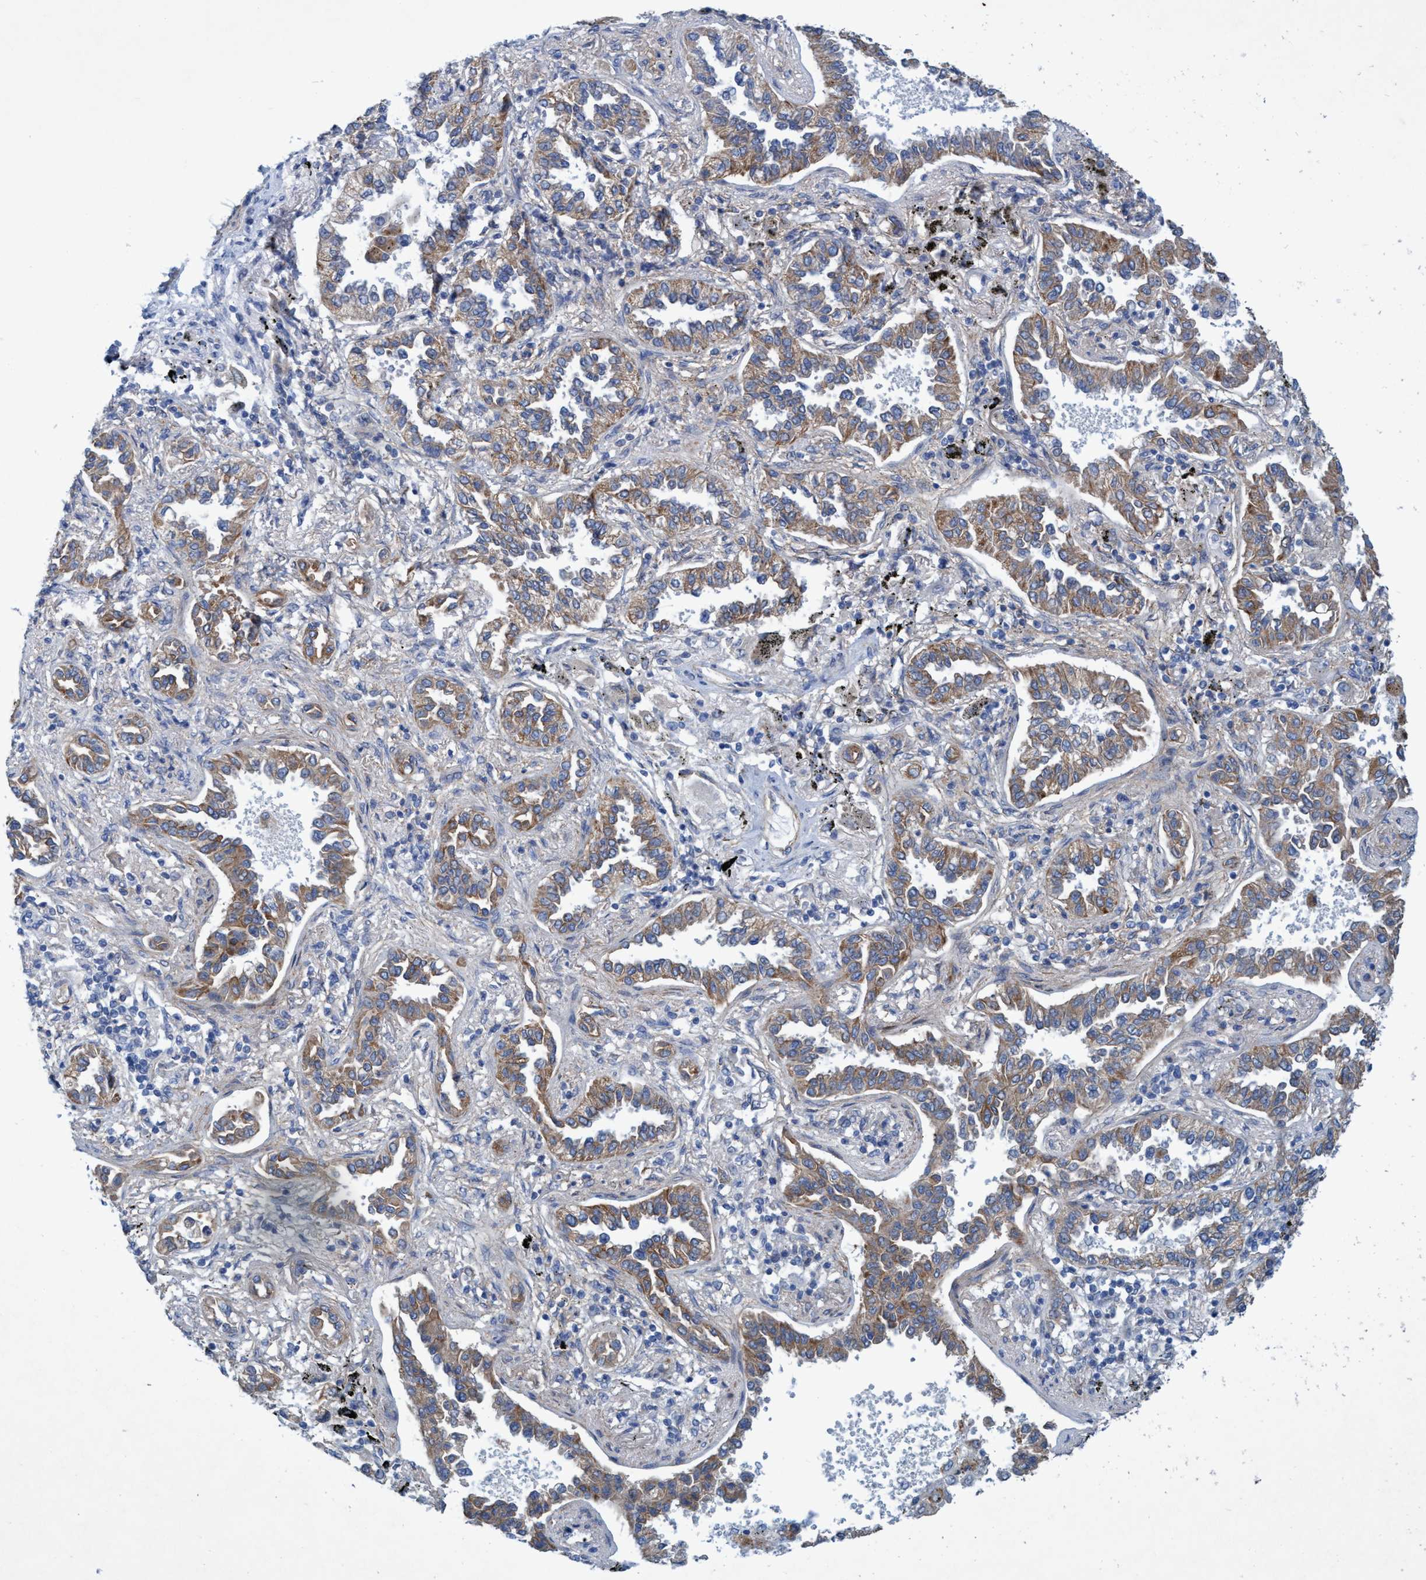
{"staining": {"intensity": "moderate", "quantity": "25%-75%", "location": "cytoplasmic/membranous"}, "tissue": "lung cancer", "cell_type": "Tumor cells", "image_type": "cancer", "snomed": [{"axis": "morphology", "description": "Normal tissue, NOS"}, {"axis": "morphology", "description": "Adenocarcinoma, NOS"}, {"axis": "topography", "description": "Lung"}], "caption": "The image displays a brown stain indicating the presence of a protein in the cytoplasmic/membranous of tumor cells in lung cancer (adenocarcinoma).", "gene": "GULP1", "patient": {"sex": "male", "age": 59}}